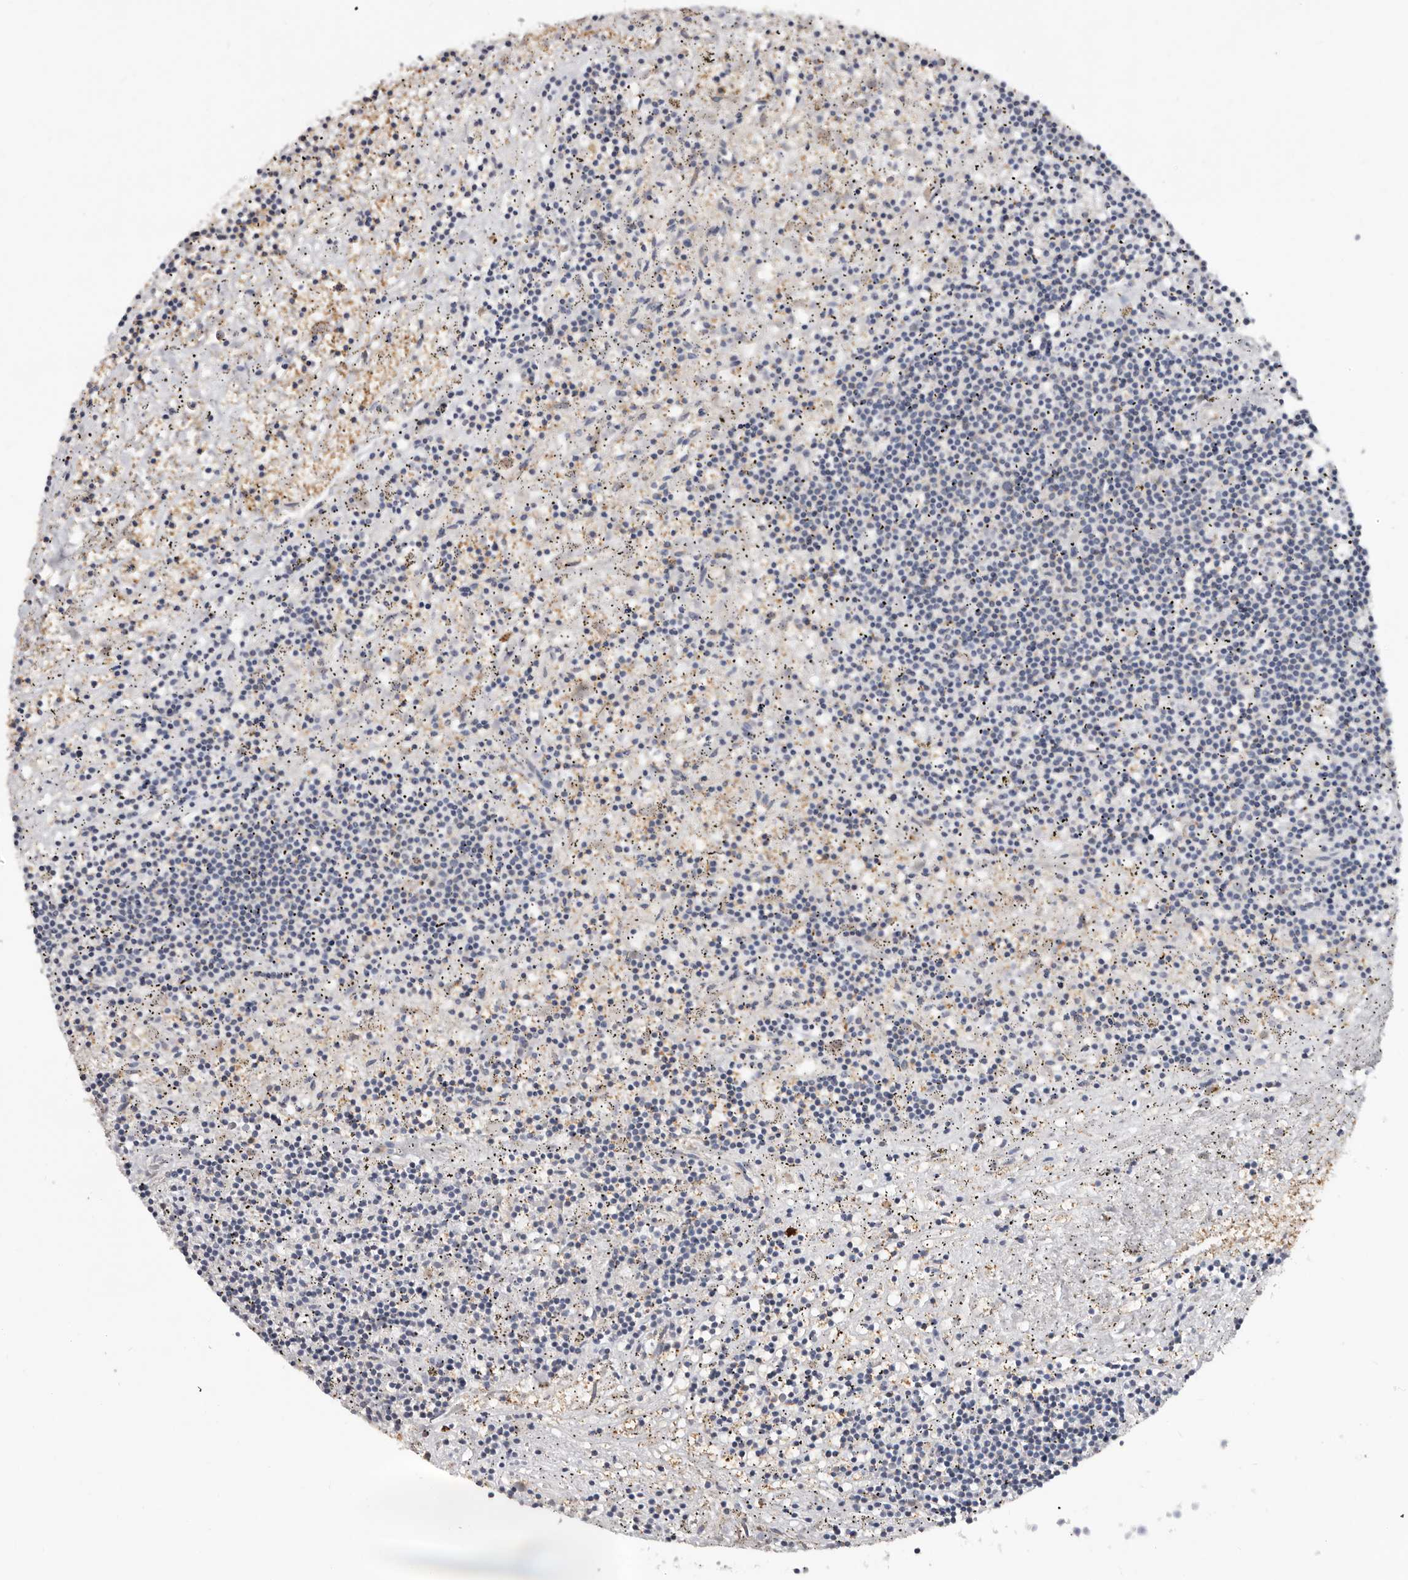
{"staining": {"intensity": "negative", "quantity": "none", "location": "none"}, "tissue": "lymphoma", "cell_type": "Tumor cells", "image_type": "cancer", "snomed": [{"axis": "morphology", "description": "Malignant lymphoma, non-Hodgkin's type, Low grade"}, {"axis": "topography", "description": "Spleen"}], "caption": "IHC image of neoplastic tissue: low-grade malignant lymphoma, non-Hodgkin's type stained with DAB (3,3'-diaminobenzidine) displays no significant protein staining in tumor cells. (Brightfield microscopy of DAB immunohistochemistry at high magnification).", "gene": "SPTA1", "patient": {"sex": "male", "age": 76}}